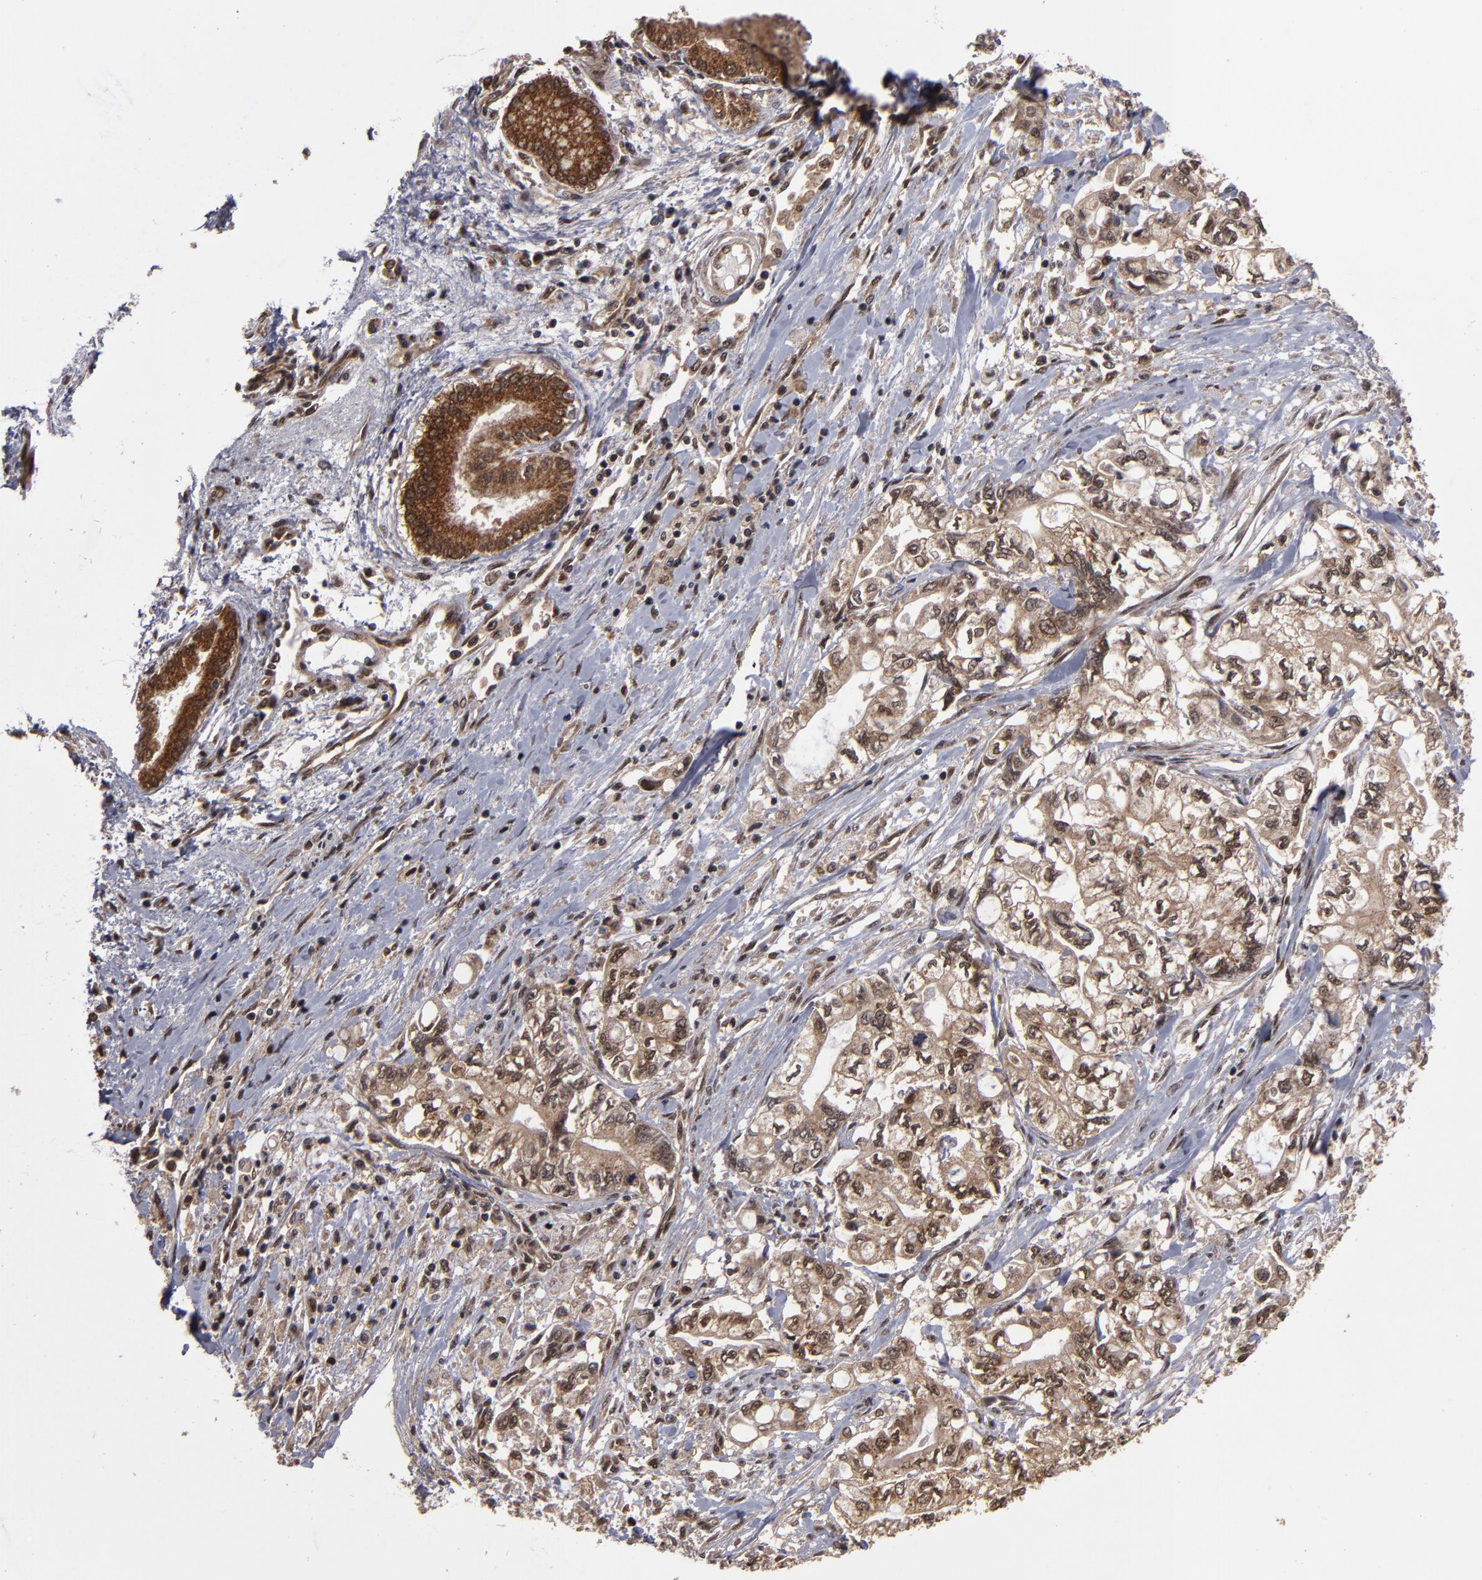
{"staining": {"intensity": "weak", "quantity": ">75%", "location": "cytoplasmic/membranous,nuclear"}, "tissue": "pancreatic cancer", "cell_type": "Tumor cells", "image_type": "cancer", "snomed": [{"axis": "morphology", "description": "Adenocarcinoma, NOS"}, {"axis": "topography", "description": "Pancreas"}], "caption": "Immunohistochemistry (IHC) of human pancreatic cancer exhibits low levels of weak cytoplasmic/membranous and nuclear staining in approximately >75% of tumor cells. Immunohistochemistry stains the protein in brown and the nuclei are stained blue.", "gene": "CUL5", "patient": {"sex": "male", "age": 79}}